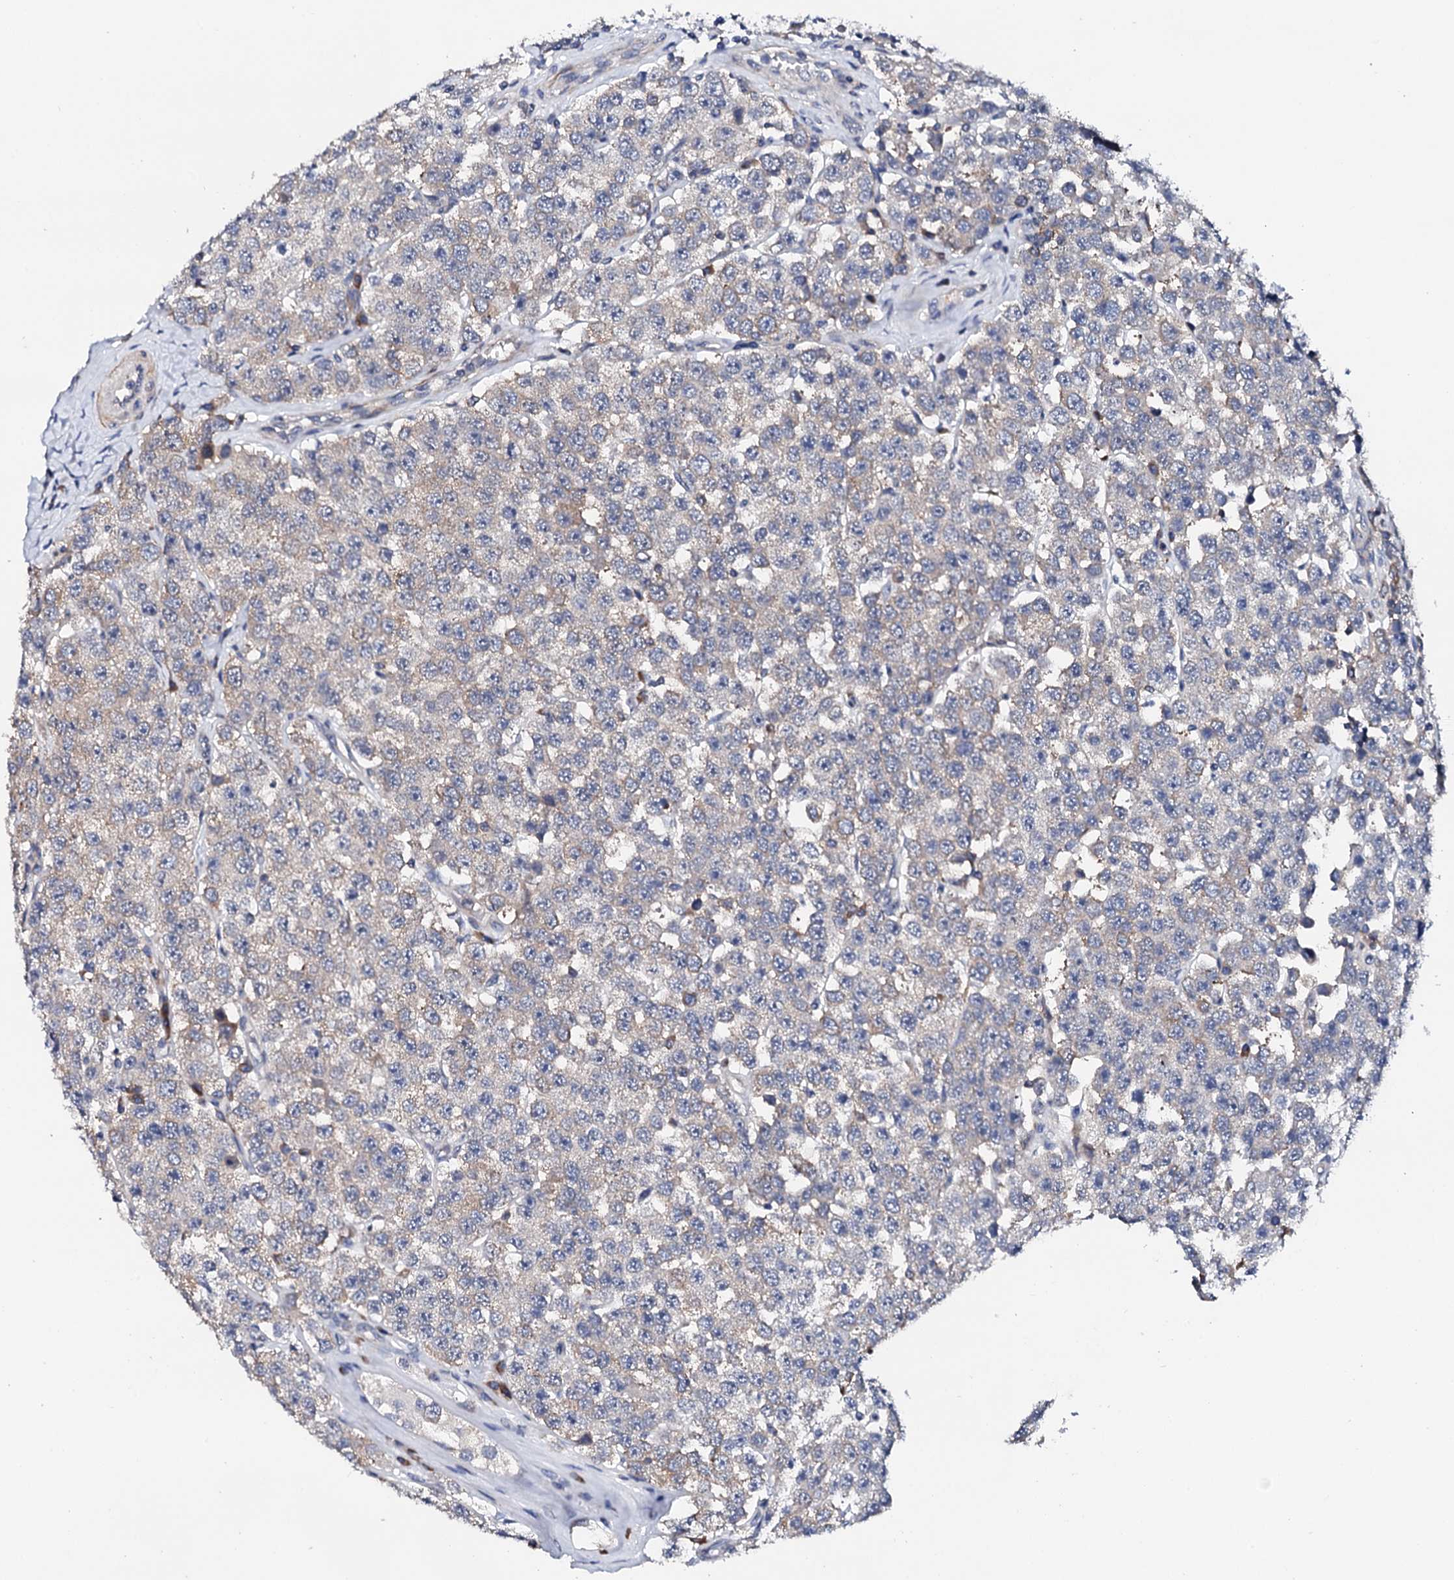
{"staining": {"intensity": "negative", "quantity": "none", "location": "none"}, "tissue": "testis cancer", "cell_type": "Tumor cells", "image_type": "cancer", "snomed": [{"axis": "morphology", "description": "Seminoma, NOS"}, {"axis": "topography", "description": "Testis"}], "caption": "A photomicrograph of human testis cancer is negative for staining in tumor cells.", "gene": "NUP58", "patient": {"sex": "male", "age": 28}}